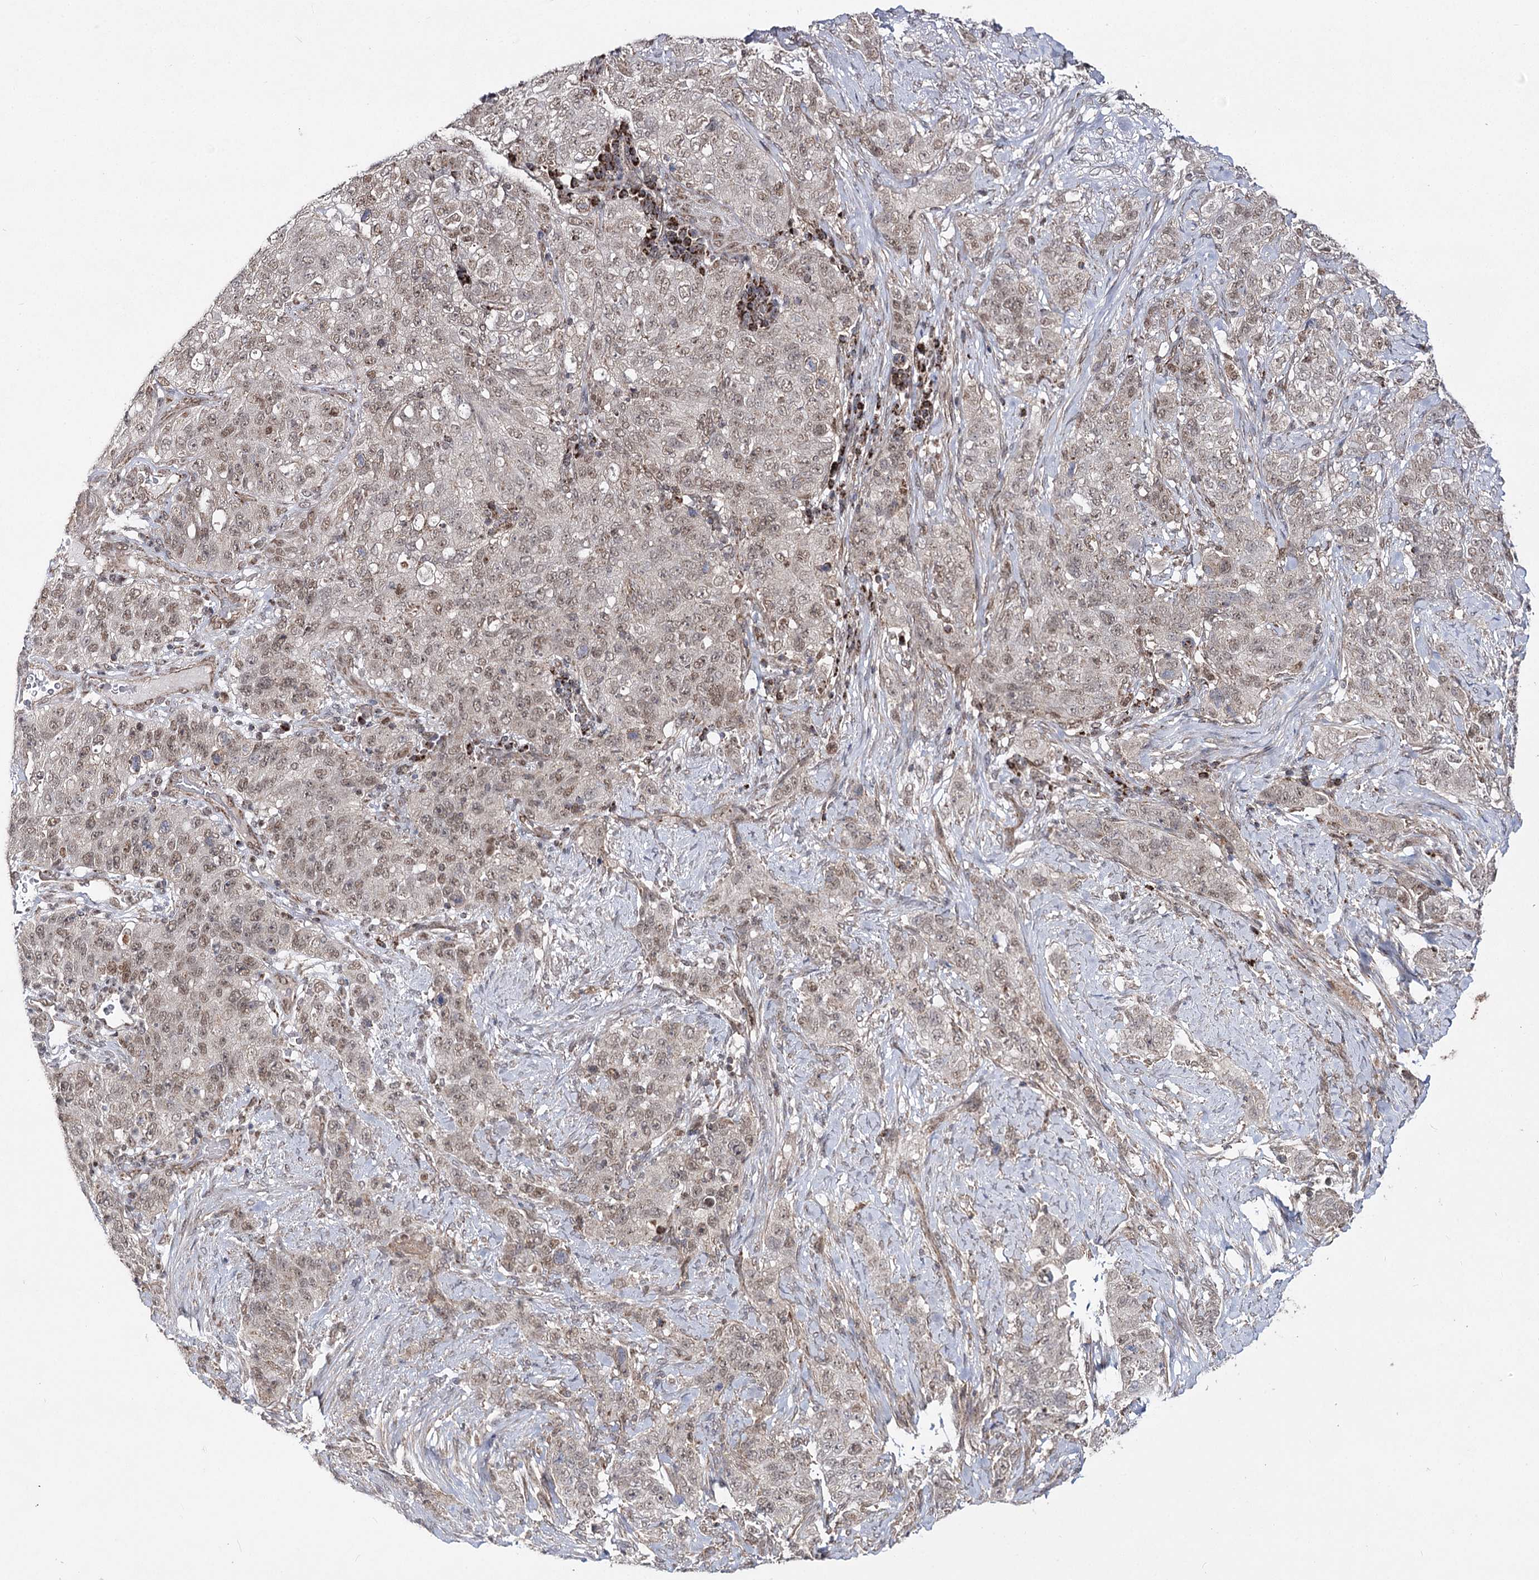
{"staining": {"intensity": "weak", "quantity": "25%-75%", "location": "nuclear"}, "tissue": "stomach cancer", "cell_type": "Tumor cells", "image_type": "cancer", "snomed": [{"axis": "morphology", "description": "Adenocarcinoma, NOS"}, {"axis": "topography", "description": "Stomach"}], "caption": "A brown stain labels weak nuclear staining of a protein in human stomach adenocarcinoma tumor cells.", "gene": "SLC4A1AP", "patient": {"sex": "male", "age": 48}}